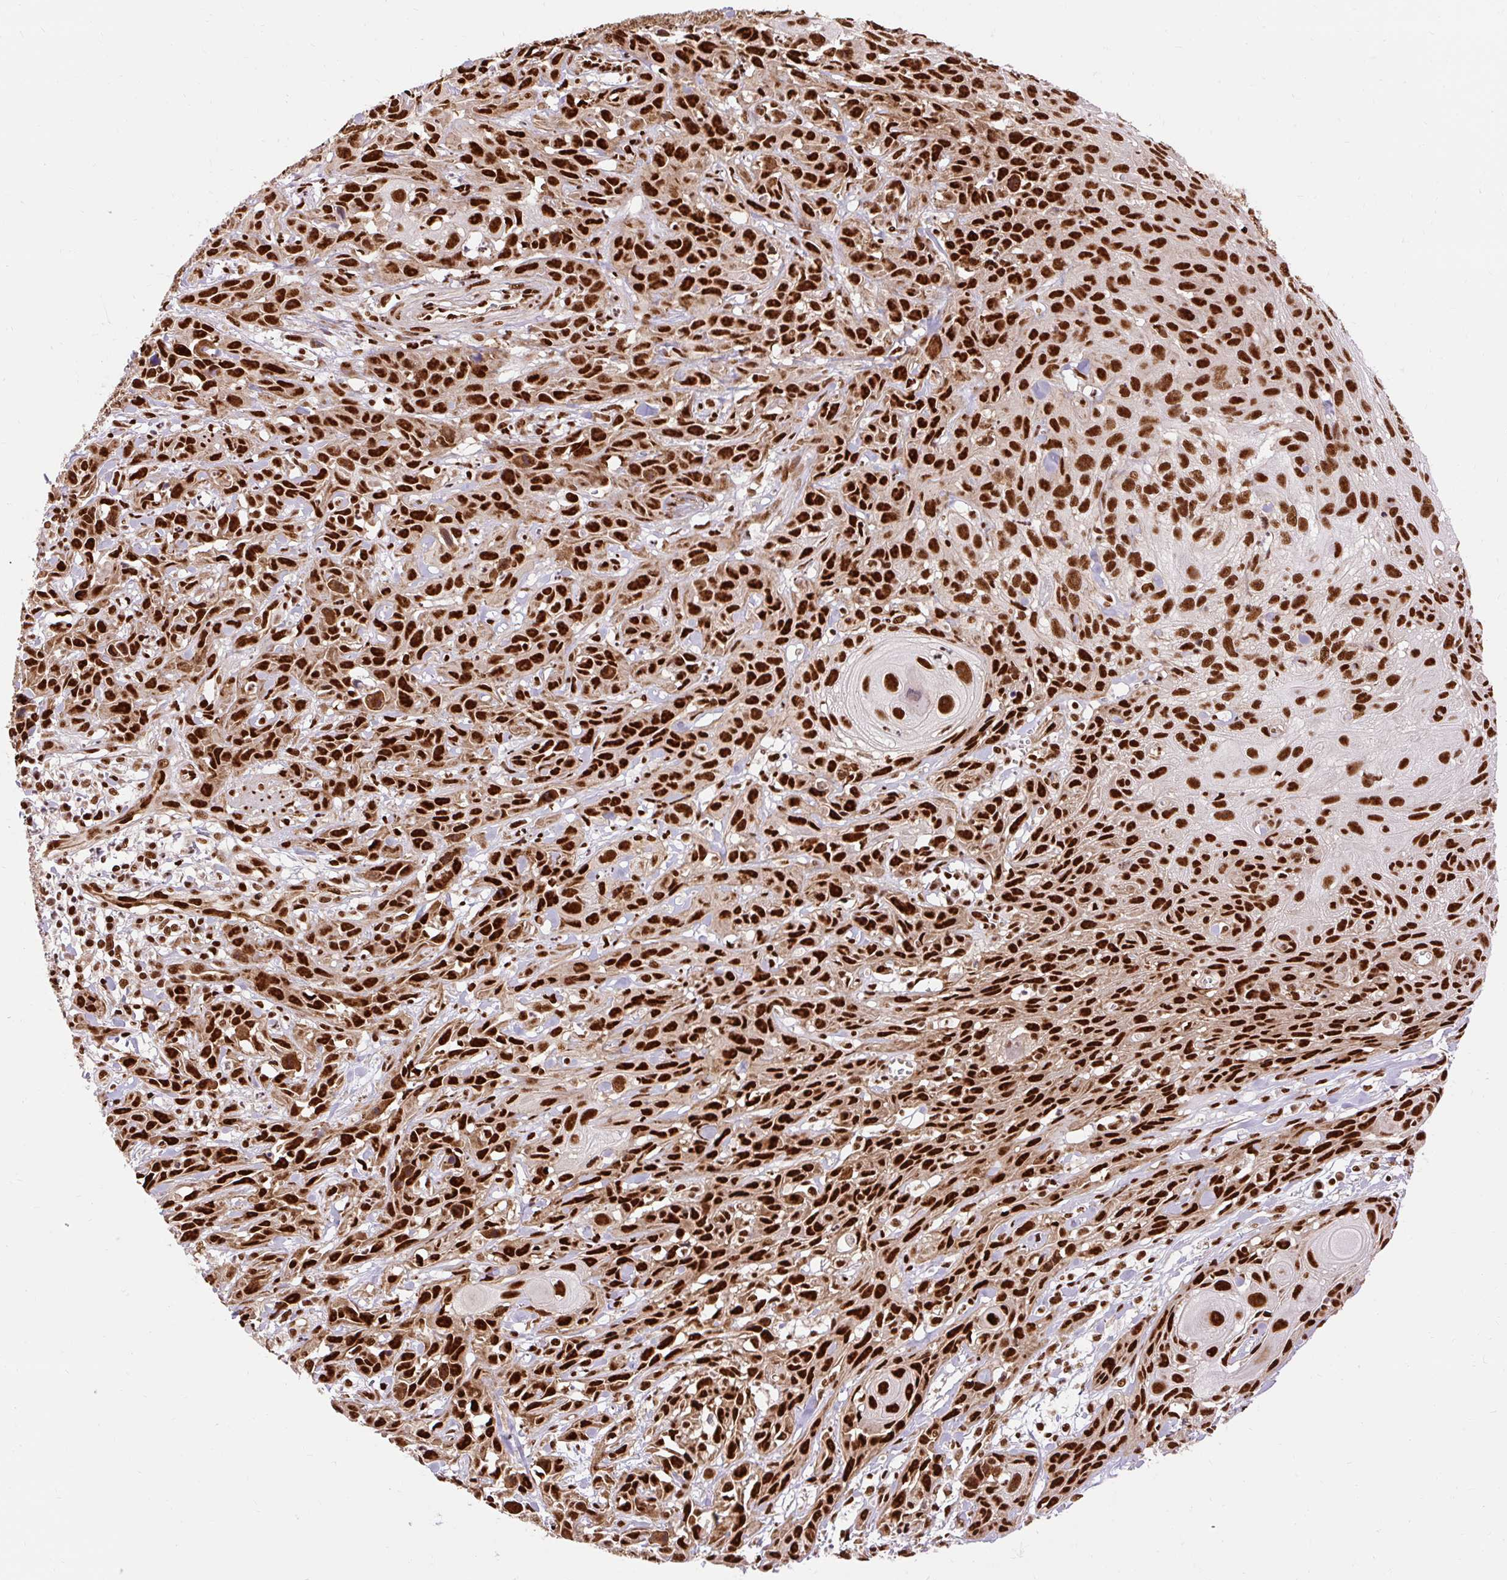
{"staining": {"intensity": "strong", "quantity": ">75%", "location": "nuclear"}, "tissue": "skin cancer", "cell_type": "Tumor cells", "image_type": "cancer", "snomed": [{"axis": "morphology", "description": "Squamous cell carcinoma, NOS"}, {"axis": "topography", "description": "Skin"}, {"axis": "topography", "description": "Vulva"}], "caption": "An immunohistochemistry photomicrograph of tumor tissue is shown. Protein staining in brown highlights strong nuclear positivity in skin squamous cell carcinoma within tumor cells. (IHC, brightfield microscopy, high magnification).", "gene": "MECOM", "patient": {"sex": "female", "age": 83}}